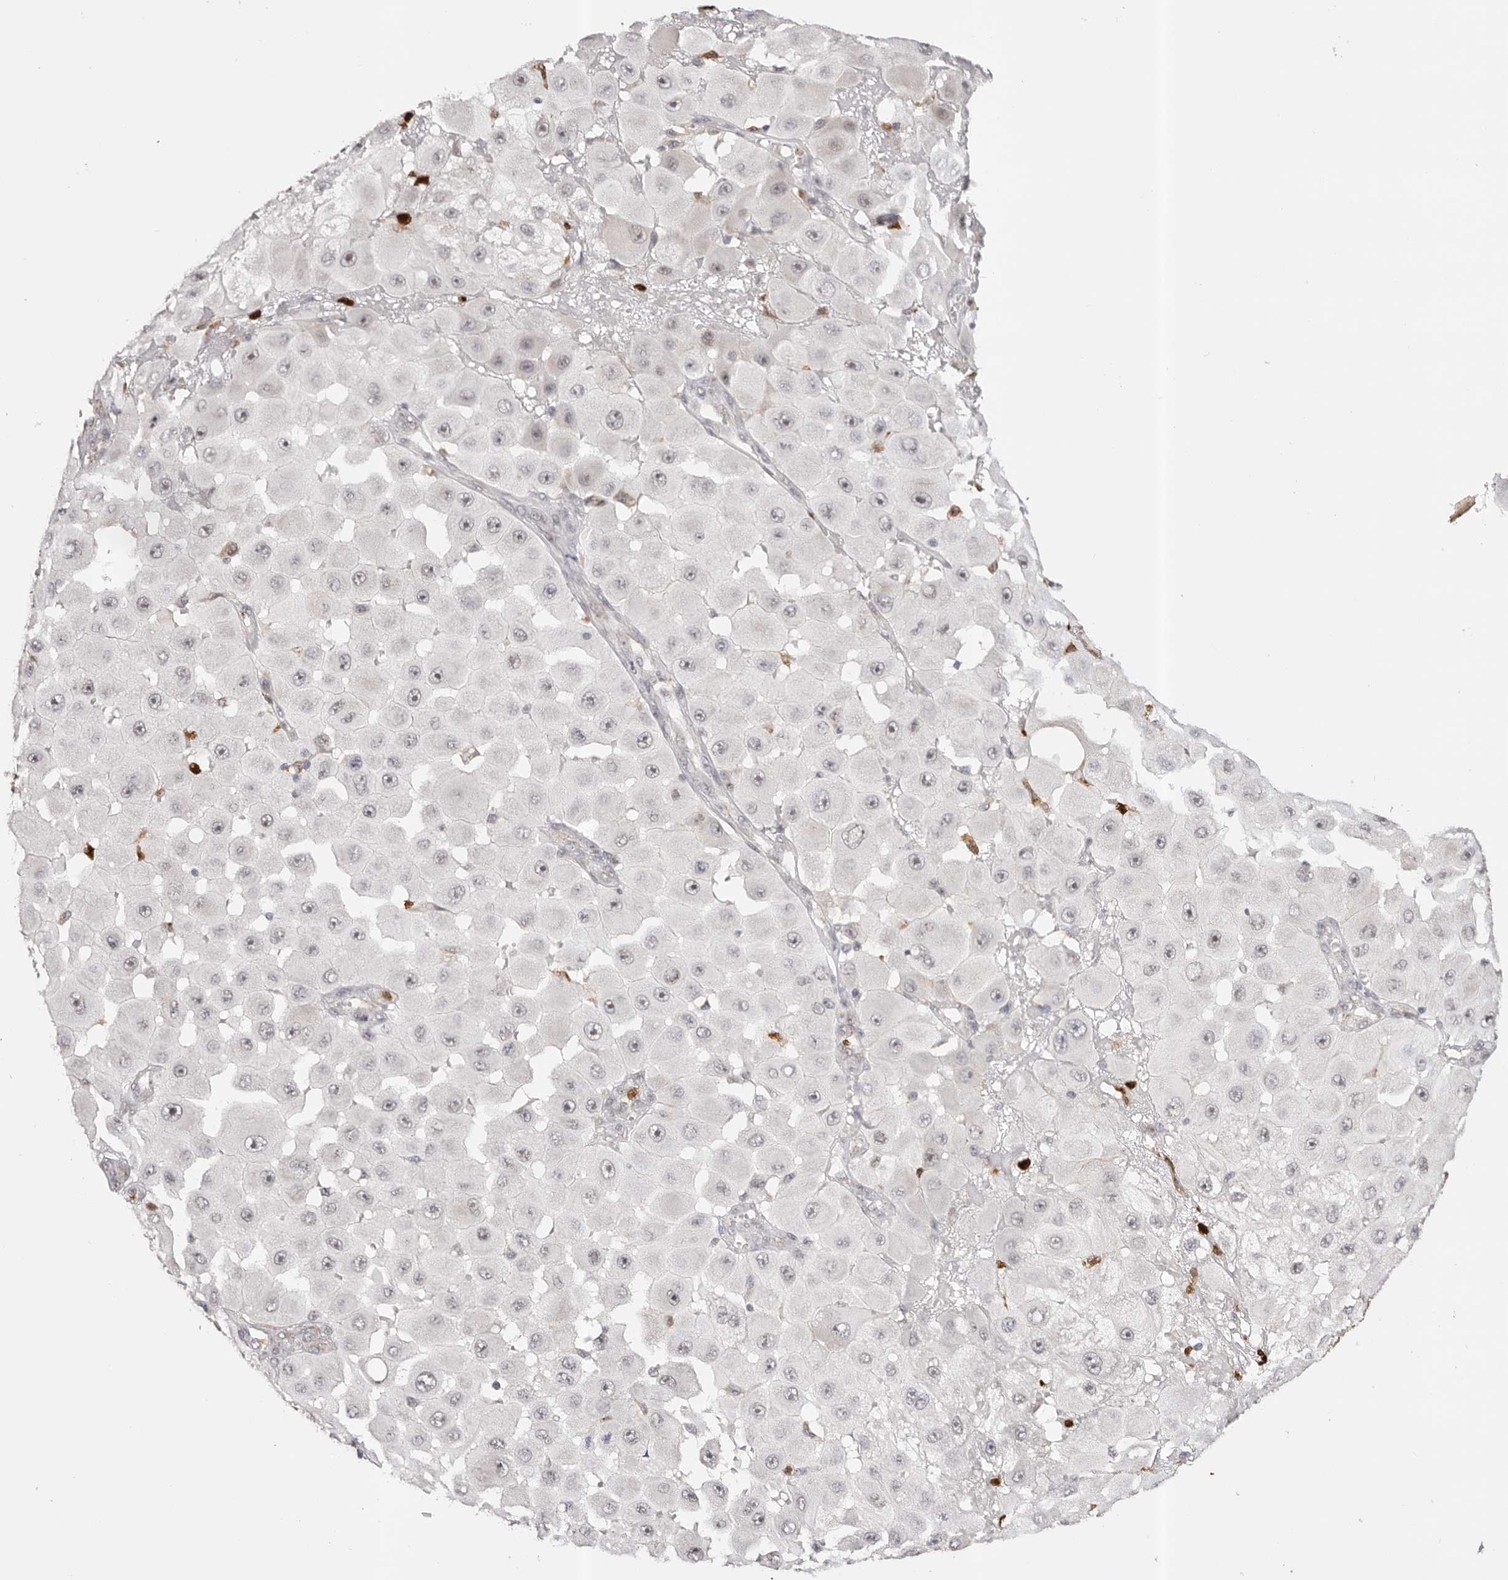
{"staining": {"intensity": "negative", "quantity": "none", "location": "none"}, "tissue": "melanoma", "cell_type": "Tumor cells", "image_type": "cancer", "snomed": [{"axis": "morphology", "description": "Malignant melanoma, NOS"}, {"axis": "topography", "description": "Skin"}], "caption": "IHC photomicrograph of human malignant melanoma stained for a protein (brown), which reveals no staining in tumor cells.", "gene": "AFDN", "patient": {"sex": "female", "age": 81}}